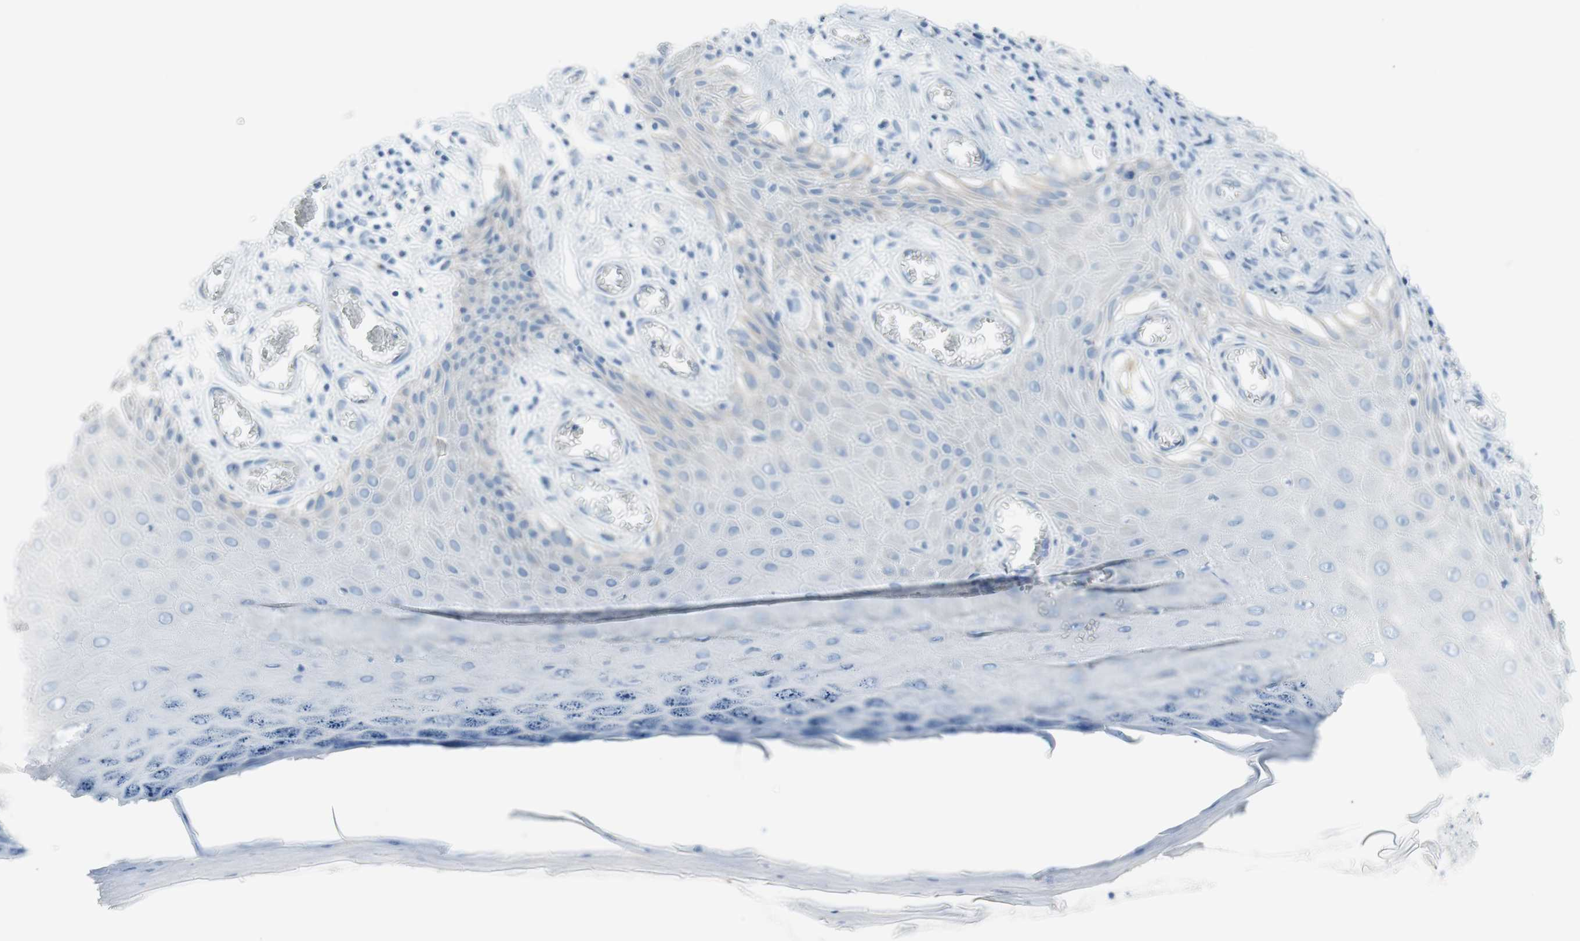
{"staining": {"intensity": "negative", "quantity": "none", "location": "none"}, "tissue": "skin cancer", "cell_type": "Tumor cells", "image_type": "cancer", "snomed": [{"axis": "morphology", "description": "Squamous cell carcinoma, NOS"}, {"axis": "topography", "description": "Skin"}], "caption": "Protein analysis of skin cancer exhibits no significant expression in tumor cells.", "gene": "MYH1", "patient": {"sex": "female", "age": 73}}